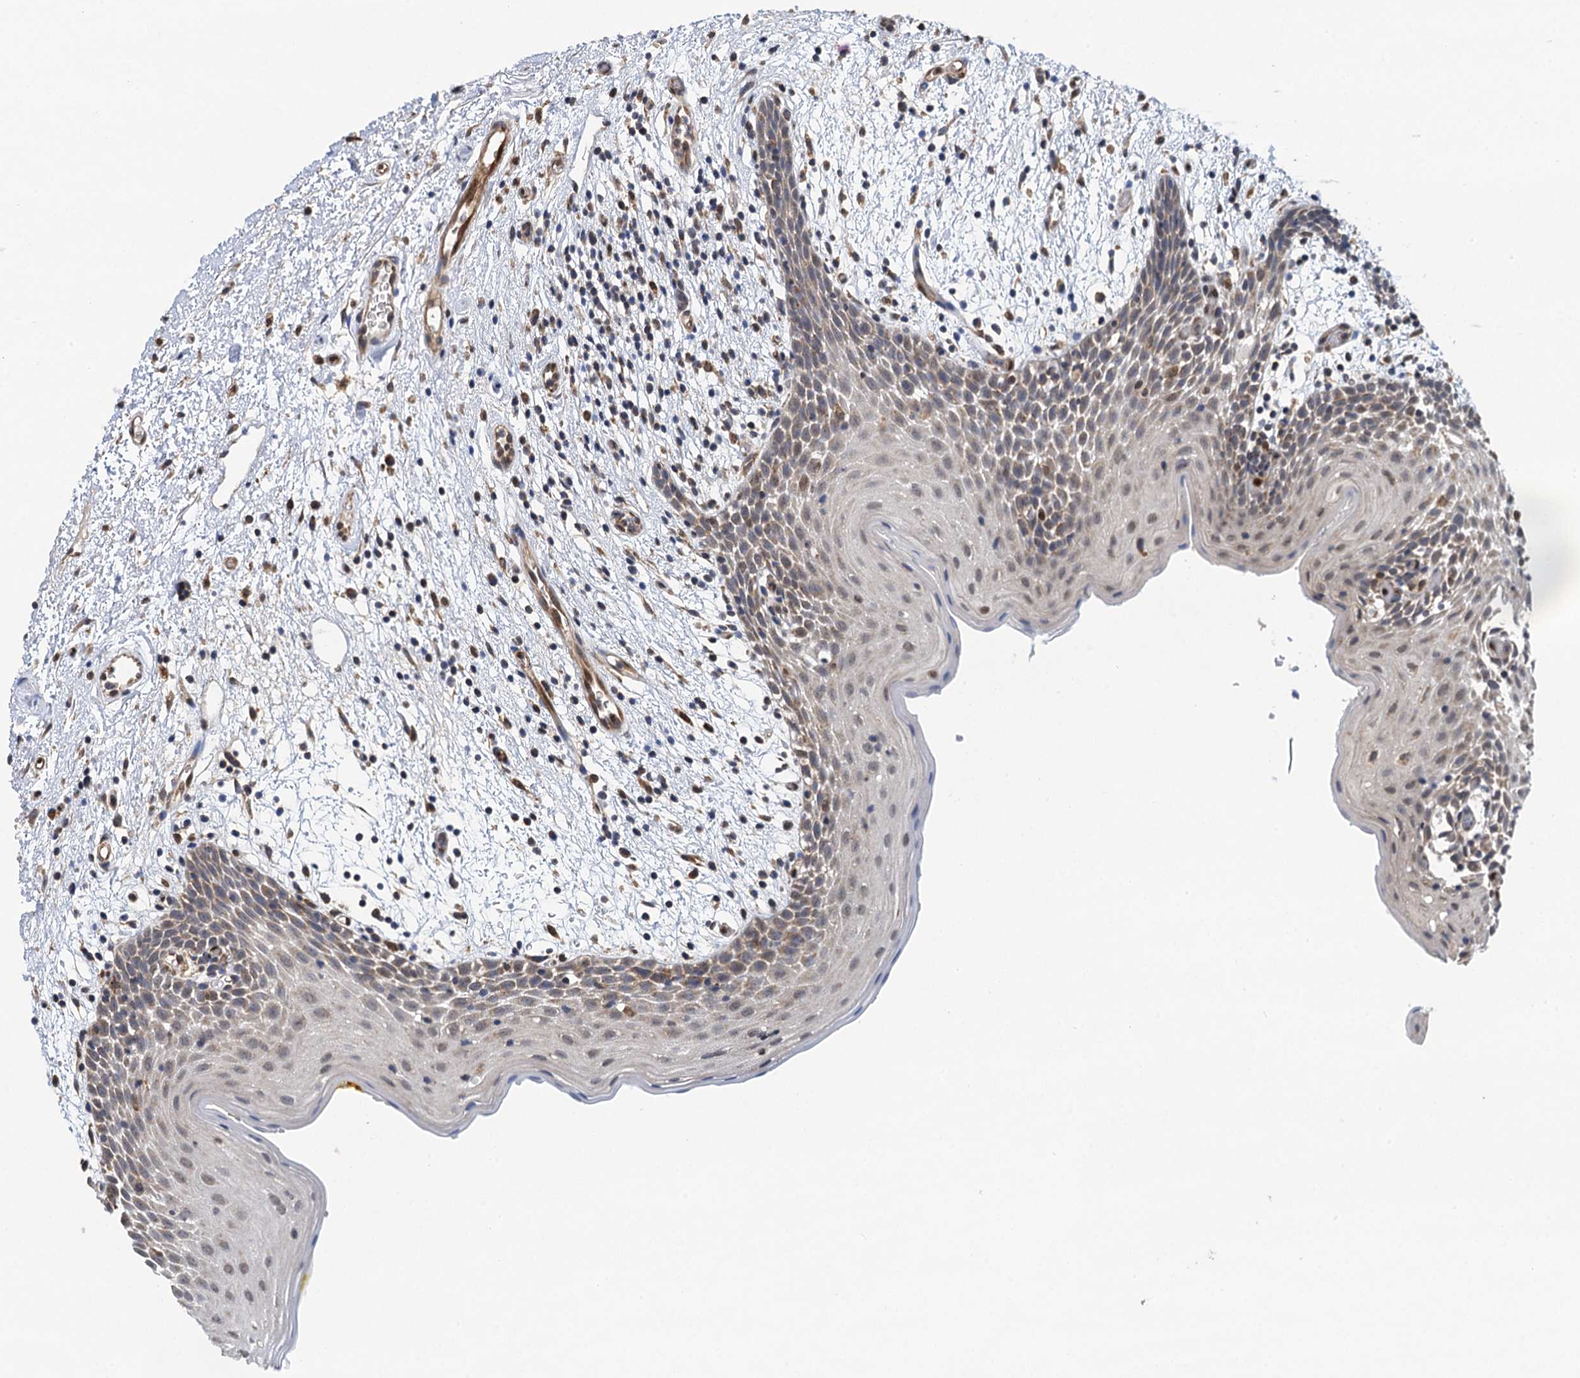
{"staining": {"intensity": "weak", "quantity": "25%-75%", "location": "cytoplasmic/membranous"}, "tissue": "oral mucosa", "cell_type": "Squamous epithelial cells", "image_type": "normal", "snomed": [{"axis": "morphology", "description": "Normal tissue, NOS"}, {"axis": "topography", "description": "Skeletal muscle"}, {"axis": "topography", "description": "Oral tissue"}, {"axis": "topography", "description": "Salivary gland"}, {"axis": "topography", "description": "Peripheral nerve tissue"}], "caption": "An immunohistochemistry histopathology image of unremarkable tissue is shown. Protein staining in brown shows weak cytoplasmic/membranous positivity in oral mucosa within squamous epithelial cells. (DAB IHC with brightfield microscopy, high magnification).", "gene": "CMPK2", "patient": {"sex": "male", "age": 54}}